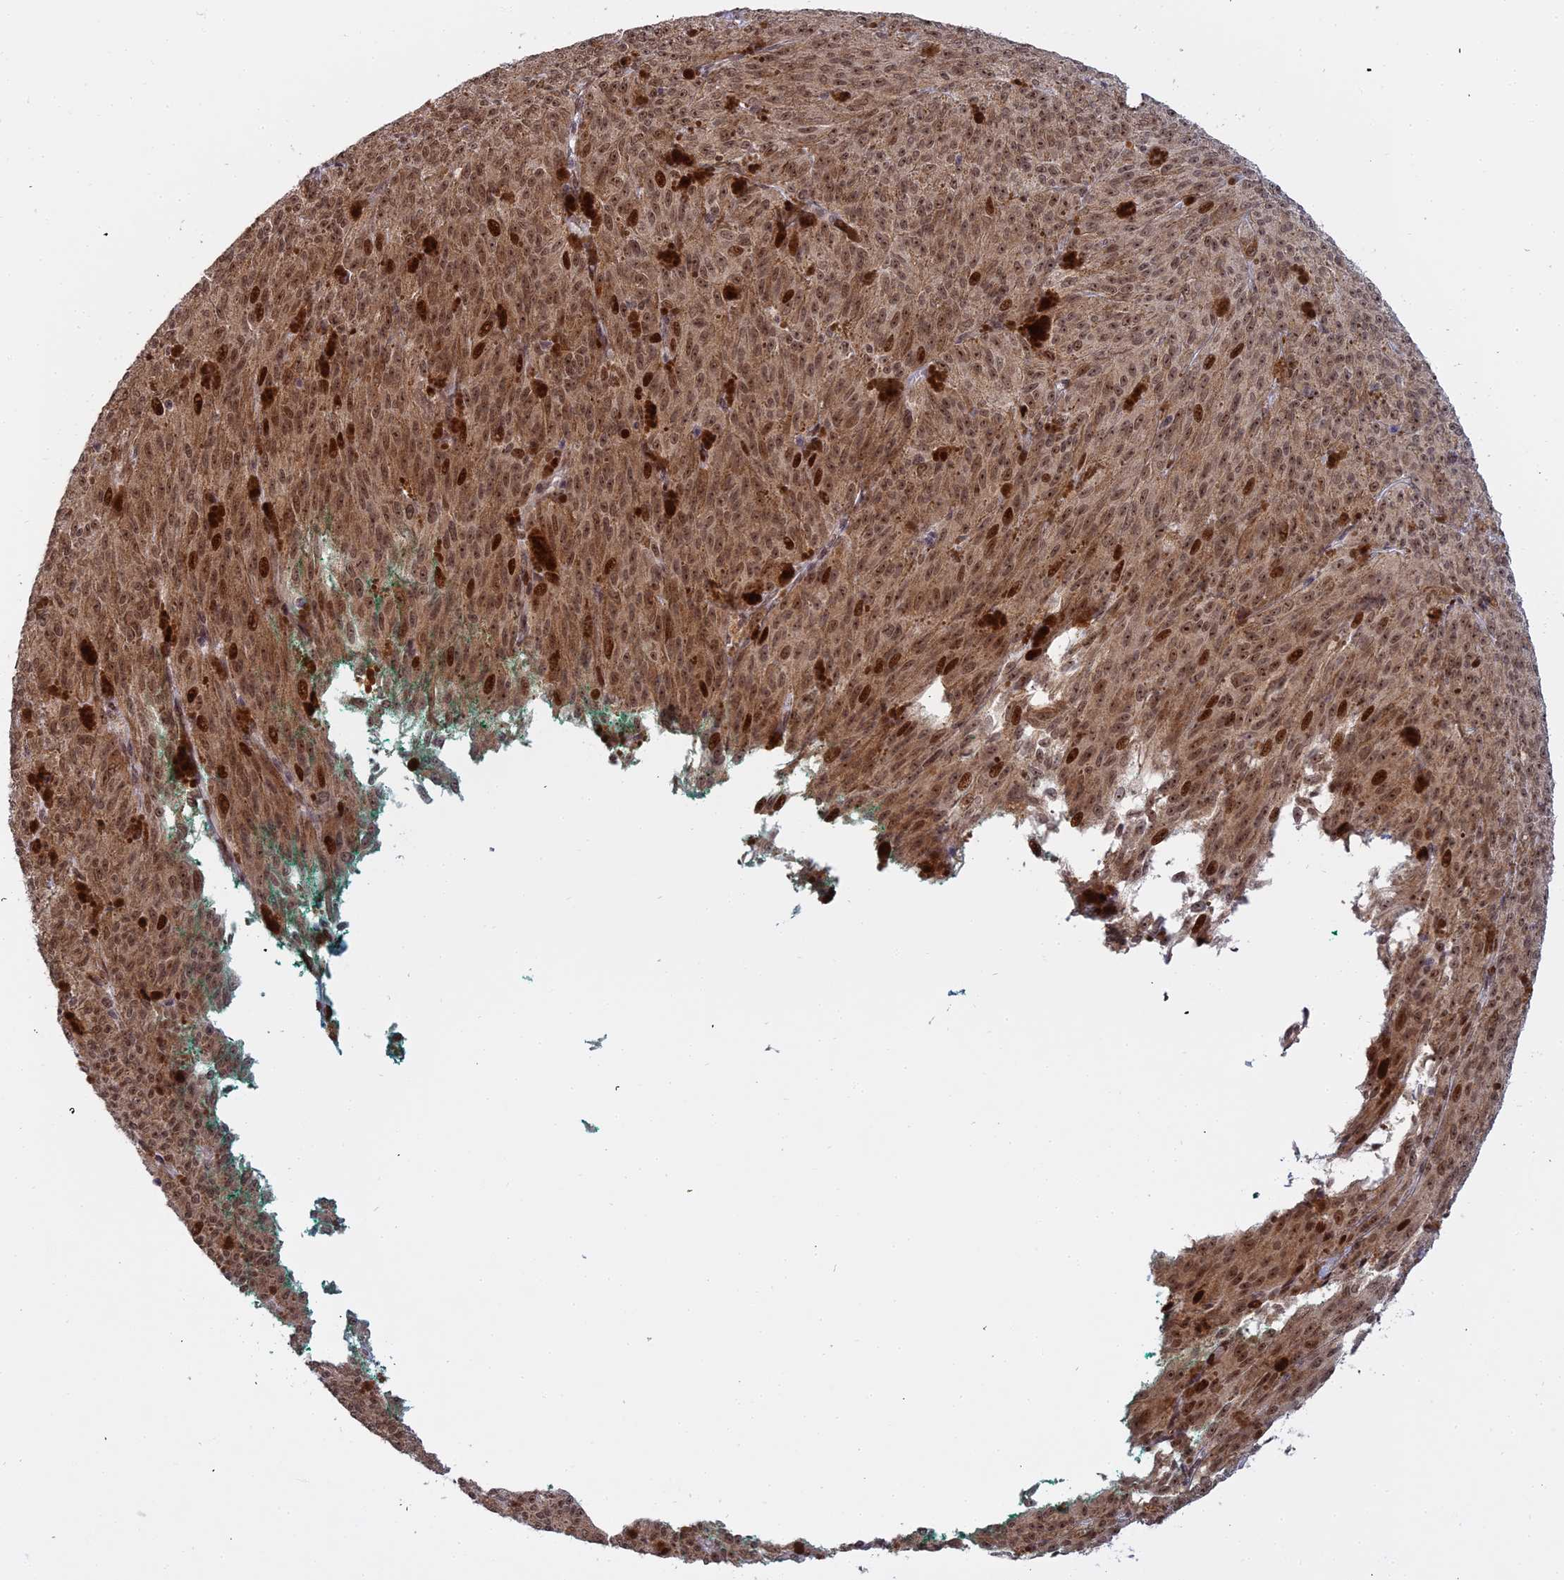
{"staining": {"intensity": "moderate", "quantity": ">75%", "location": "cytoplasmic/membranous,nuclear"}, "tissue": "melanoma", "cell_type": "Tumor cells", "image_type": "cancer", "snomed": [{"axis": "morphology", "description": "Malignant melanoma, NOS"}, {"axis": "topography", "description": "Skin"}], "caption": "Malignant melanoma stained with DAB (3,3'-diaminobenzidine) immunohistochemistry (IHC) displays medium levels of moderate cytoplasmic/membranous and nuclear expression in about >75% of tumor cells.", "gene": "ABCA2", "patient": {"sex": "female", "age": 52}}